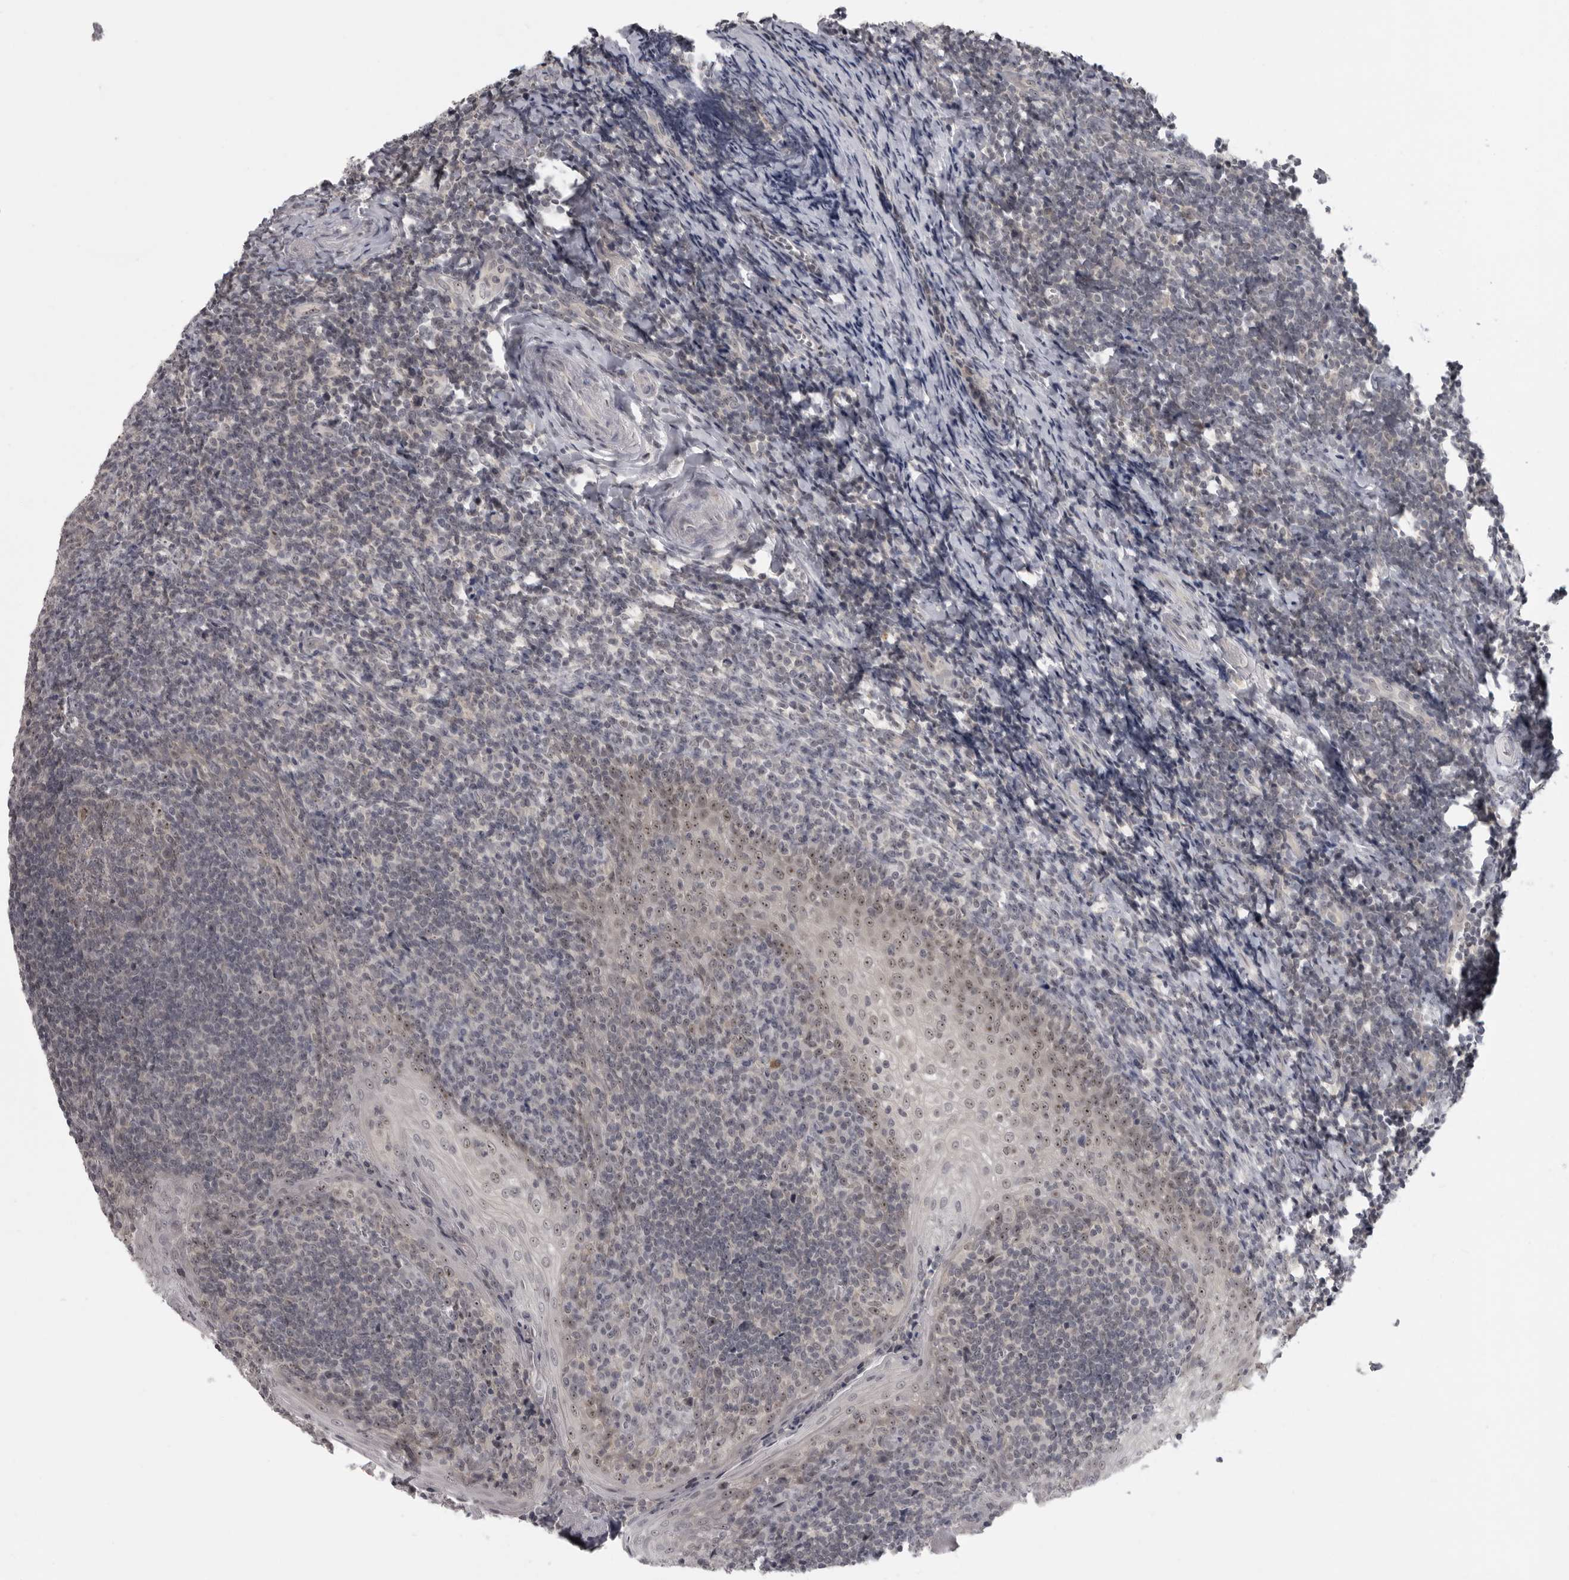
{"staining": {"intensity": "negative", "quantity": "none", "location": "none"}, "tissue": "tonsil", "cell_type": "Germinal center cells", "image_type": "normal", "snomed": [{"axis": "morphology", "description": "Normal tissue, NOS"}, {"axis": "topography", "description": "Tonsil"}], "caption": "IHC histopathology image of benign human tonsil stained for a protein (brown), which displays no positivity in germinal center cells. (Brightfield microscopy of DAB immunohistochemistry (IHC) at high magnification).", "gene": "MRTO4", "patient": {"sex": "male", "age": 27}}